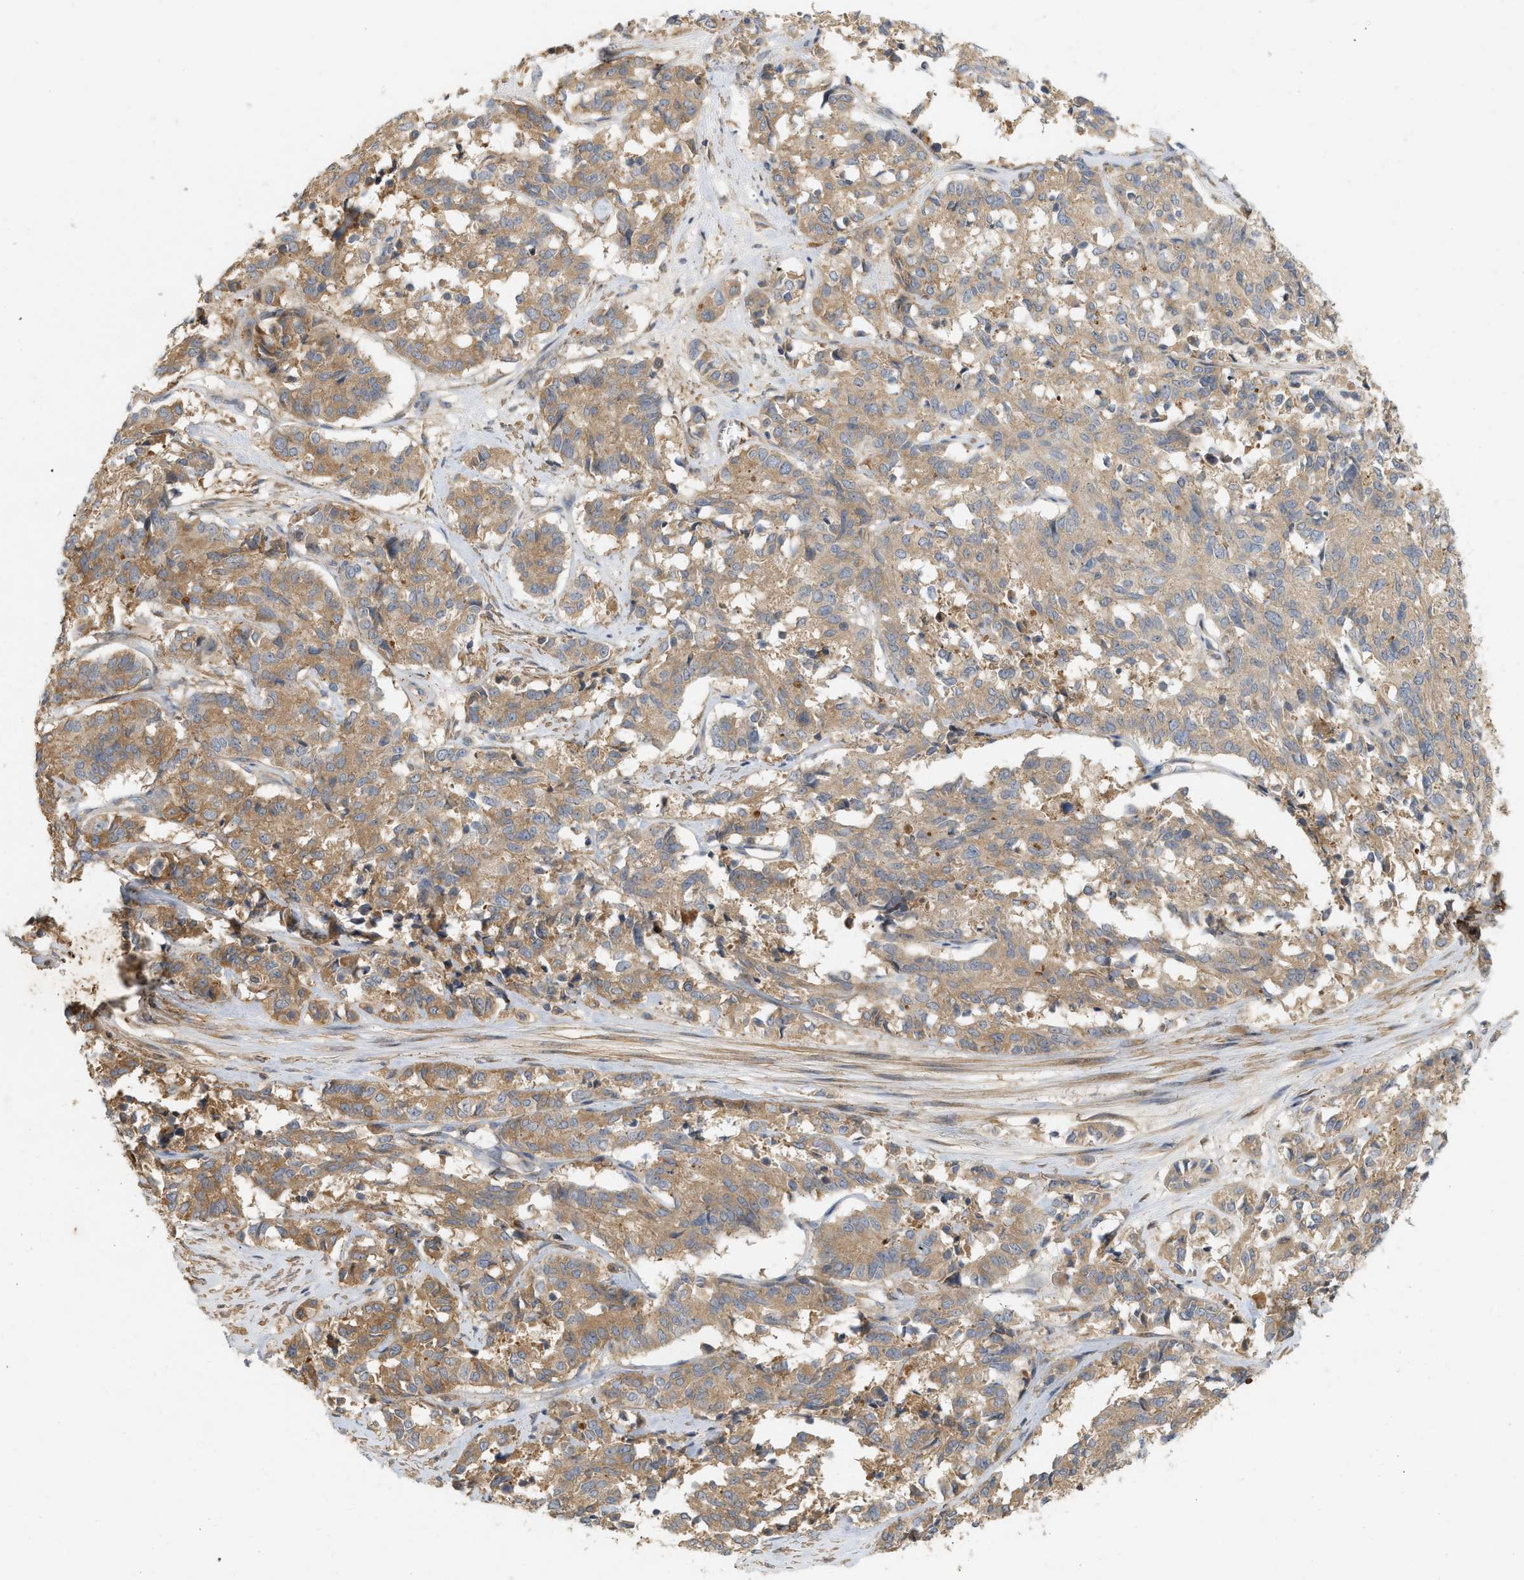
{"staining": {"intensity": "moderate", "quantity": ">75%", "location": "cytoplasmic/membranous"}, "tissue": "cervical cancer", "cell_type": "Tumor cells", "image_type": "cancer", "snomed": [{"axis": "morphology", "description": "Squamous cell carcinoma, NOS"}, {"axis": "topography", "description": "Cervix"}], "caption": "Moderate cytoplasmic/membranous staining for a protein is appreciated in approximately >75% of tumor cells of cervical cancer (squamous cell carcinoma) using immunohistochemistry (IHC).", "gene": "F8", "patient": {"sex": "female", "age": 35}}